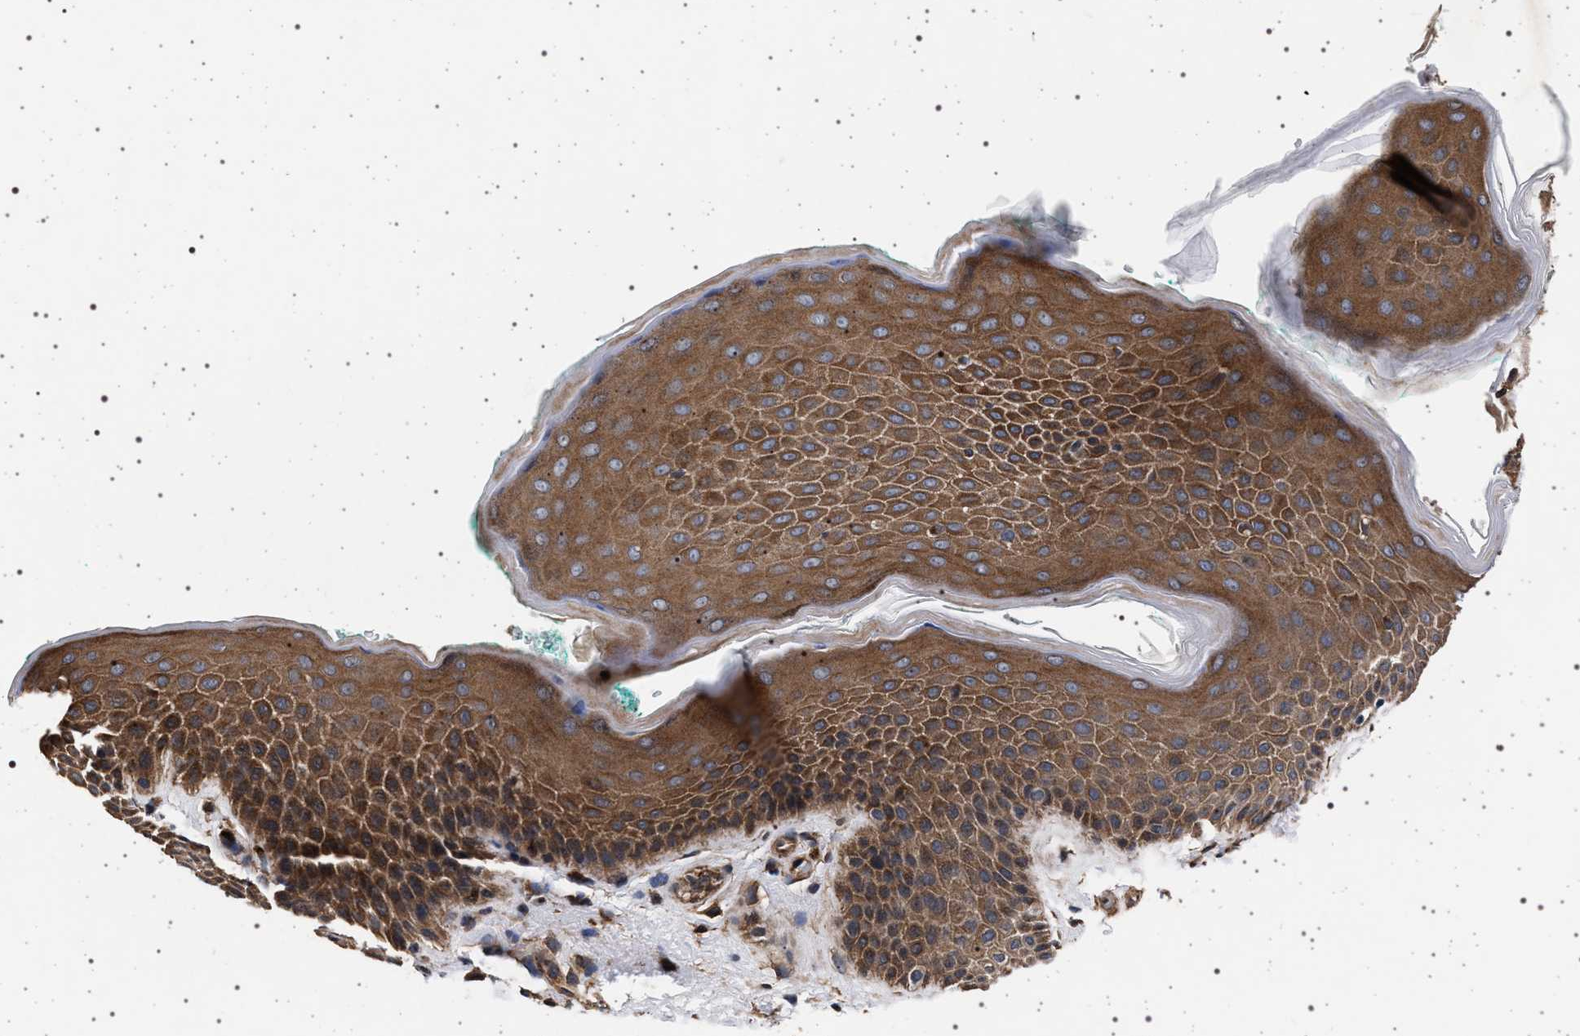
{"staining": {"intensity": "moderate", "quantity": ">75%", "location": "cytoplasmic/membranous"}, "tissue": "skin", "cell_type": "Epidermal cells", "image_type": "normal", "snomed": [{"axis": "morphology", "description": "Normal tissue, NOS"}, {"axis": "topography", "description": "Anal"}], "caption": "Epidermal cells demonstrate medium levels of moderate cytoplasmic/membranous positivity in approximately >75% of cells in unremarkable human skin.", "gene": "KCNK6", "patient": {"sex": "male", "age": 74}}